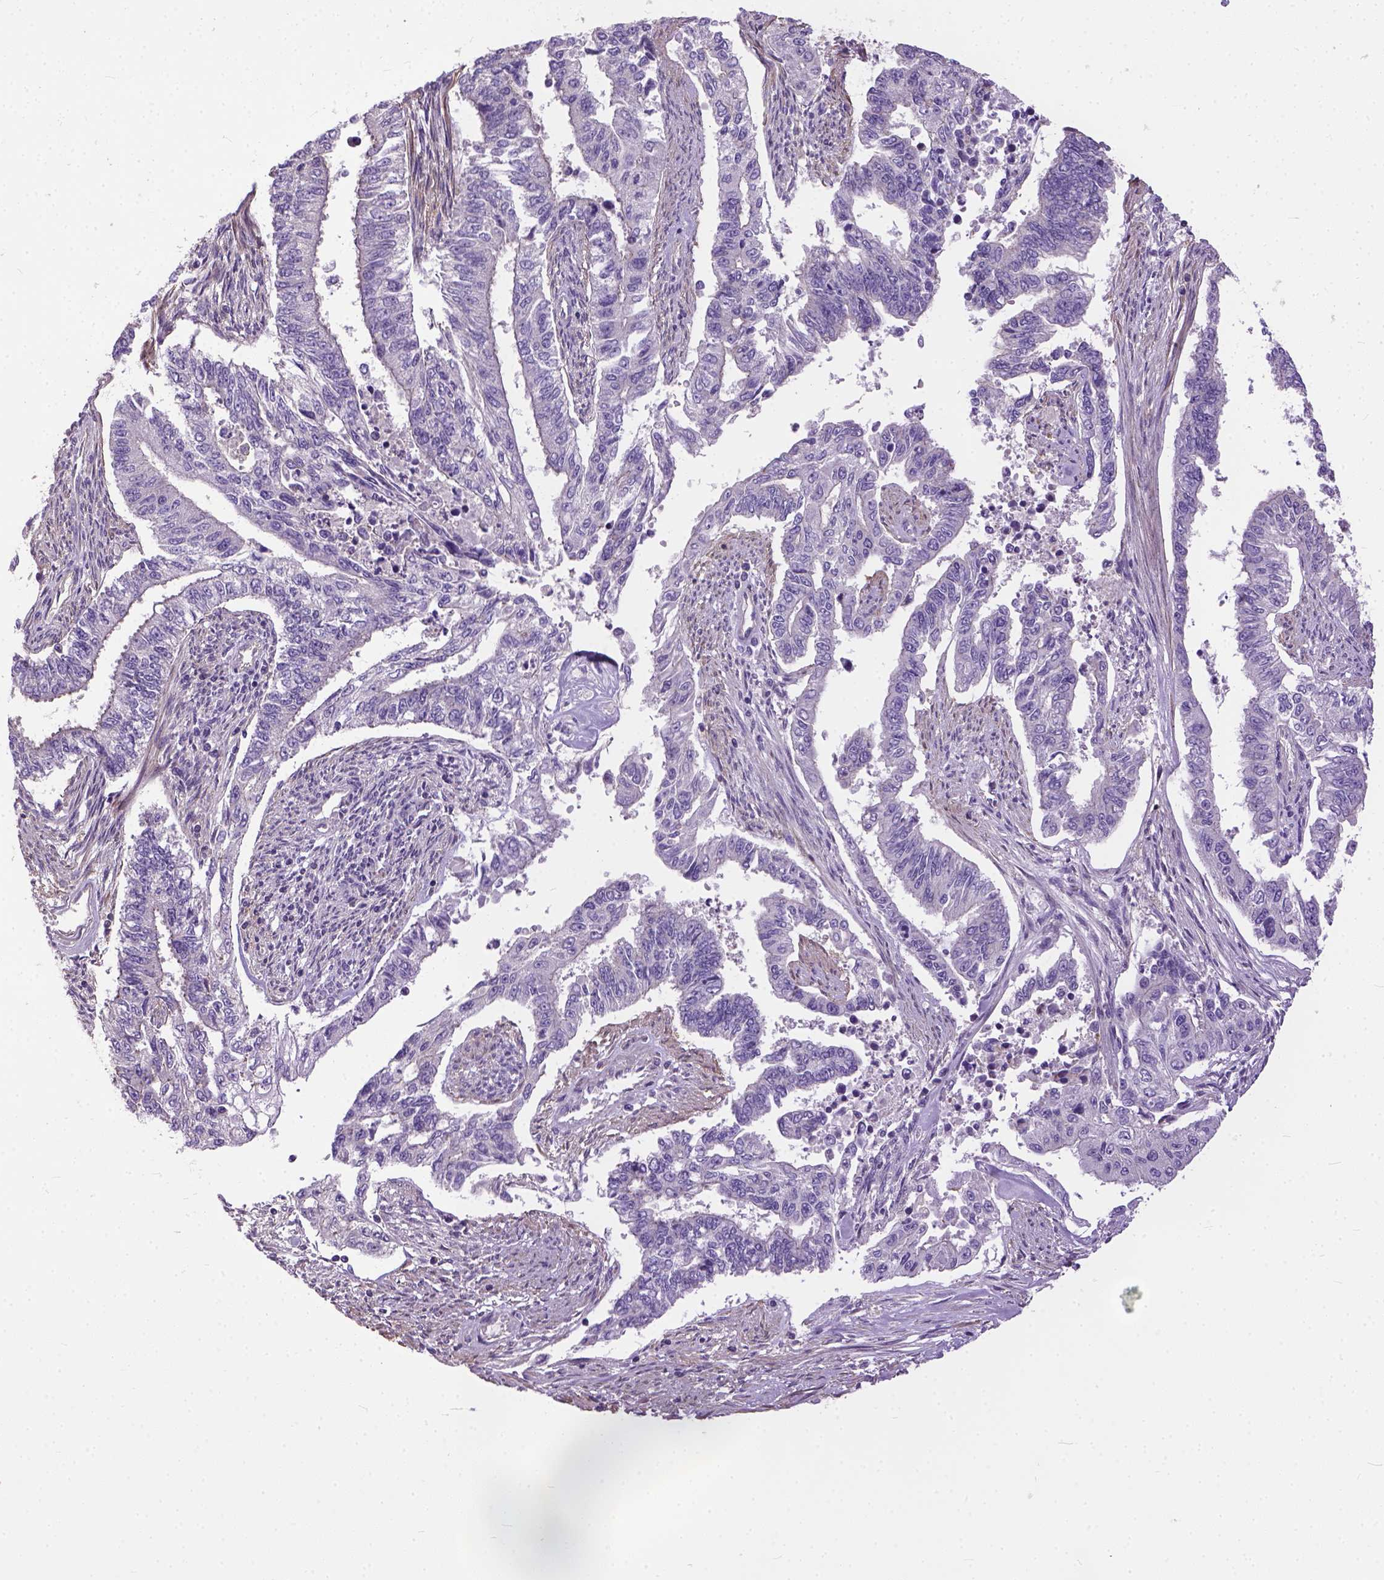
{"staining": {"intensity": "negative", "quantity": "none", "location": "none"}, "tissue": "endometrial cancer", "cell_type": "Tumor cells", "image_type": "cancer", "snomed": [{"axis": "morphology", "description": "Adenocarcinoma, NOS"}, {"axis": "topography", "description": "Uterus"}], "caption": "Tumor cells show no significant protein staining in endometrial cancer.", "gene": "BANF2", "patient": {"sex": "female", "age": 59}}